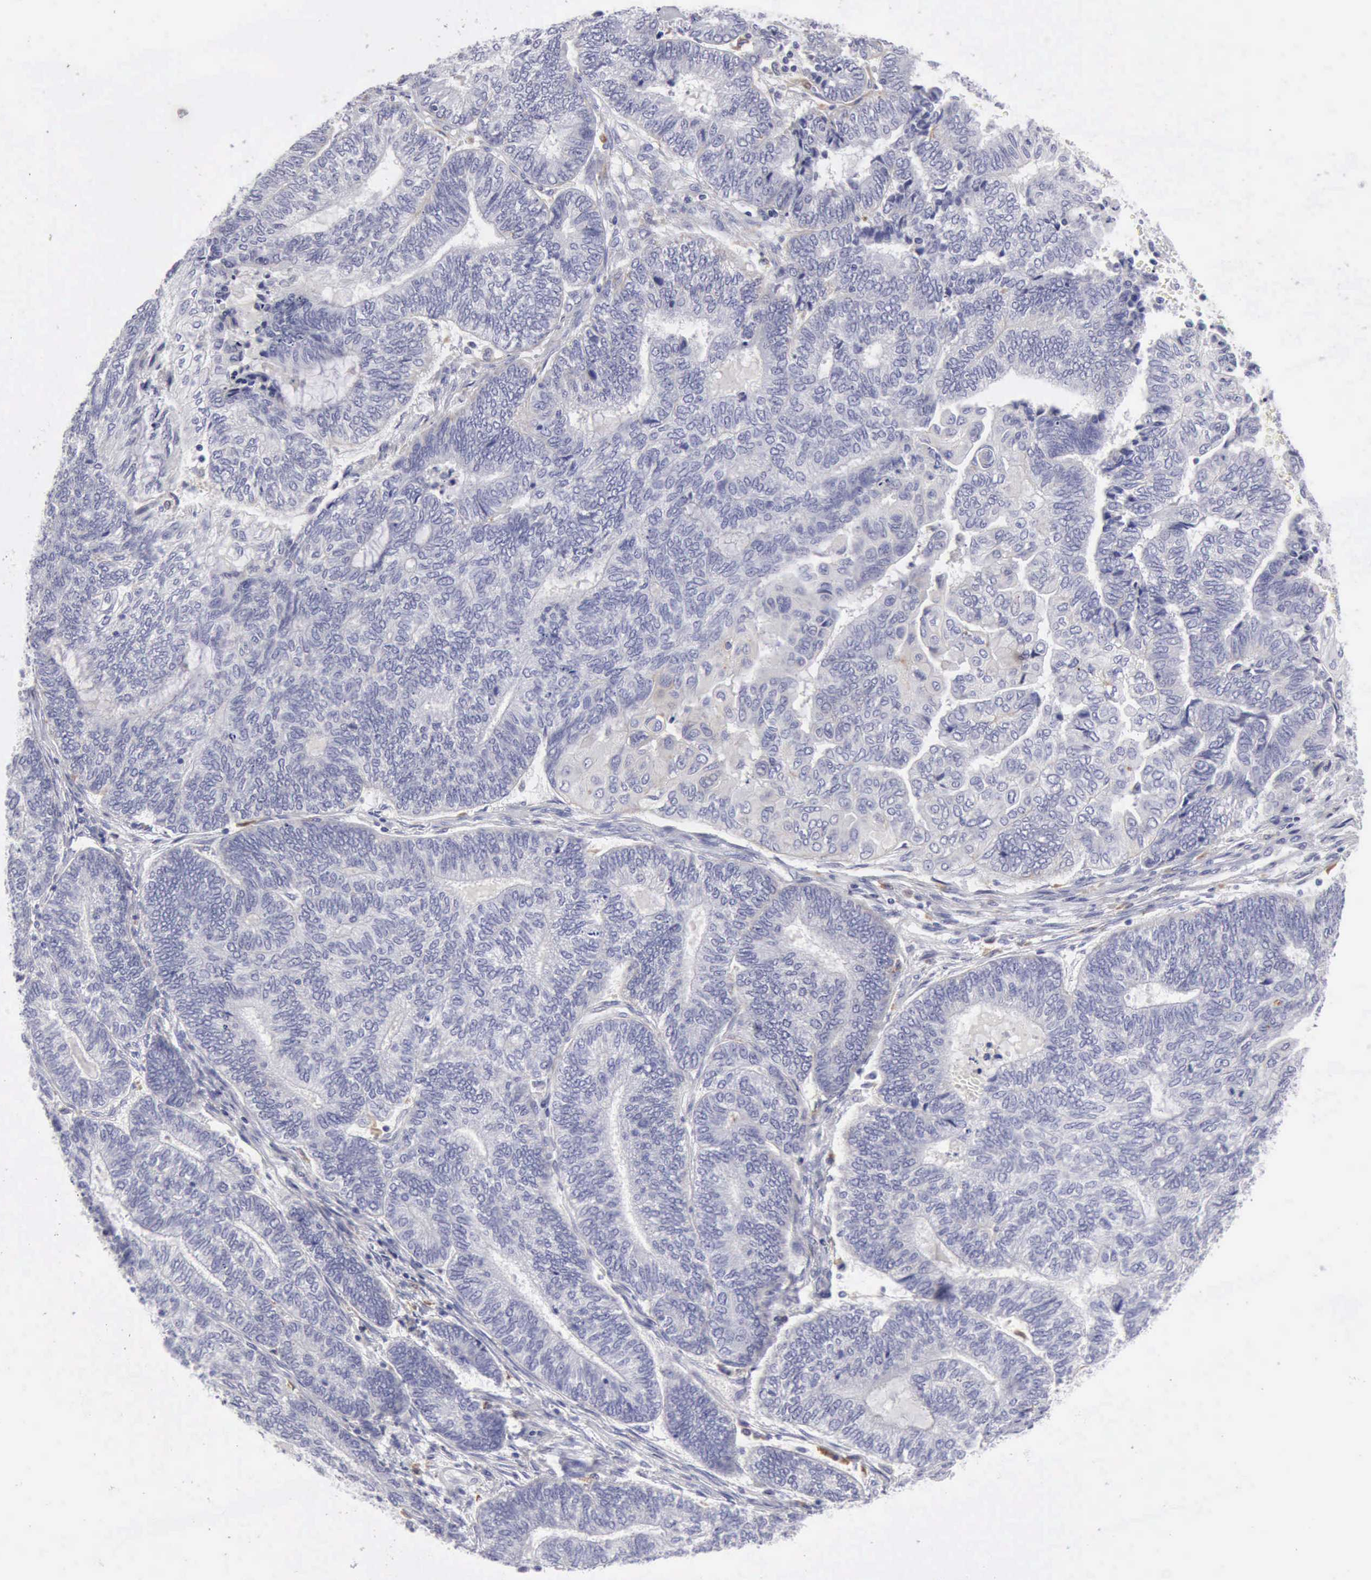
{"staining": {"intensity": "negative", "quantity": "none", "location": "none"}, "tissue": "endometrial cancer", "cell_type": "Tumor cells", "image_type": "cancer", "snomed": [{"axis": "morphology", "description": "Adenocarcinoma, NOS"}, {"axis": "topography", "description": "Uterus"}, {"axis": "topography", "description": "Endometrium"}], "caption": "Tumor cells are negative for protein expression in human endometrial adenocarcinoma.", "gene": "CTSS", "patient": {"sex": "female", "age": 70}}